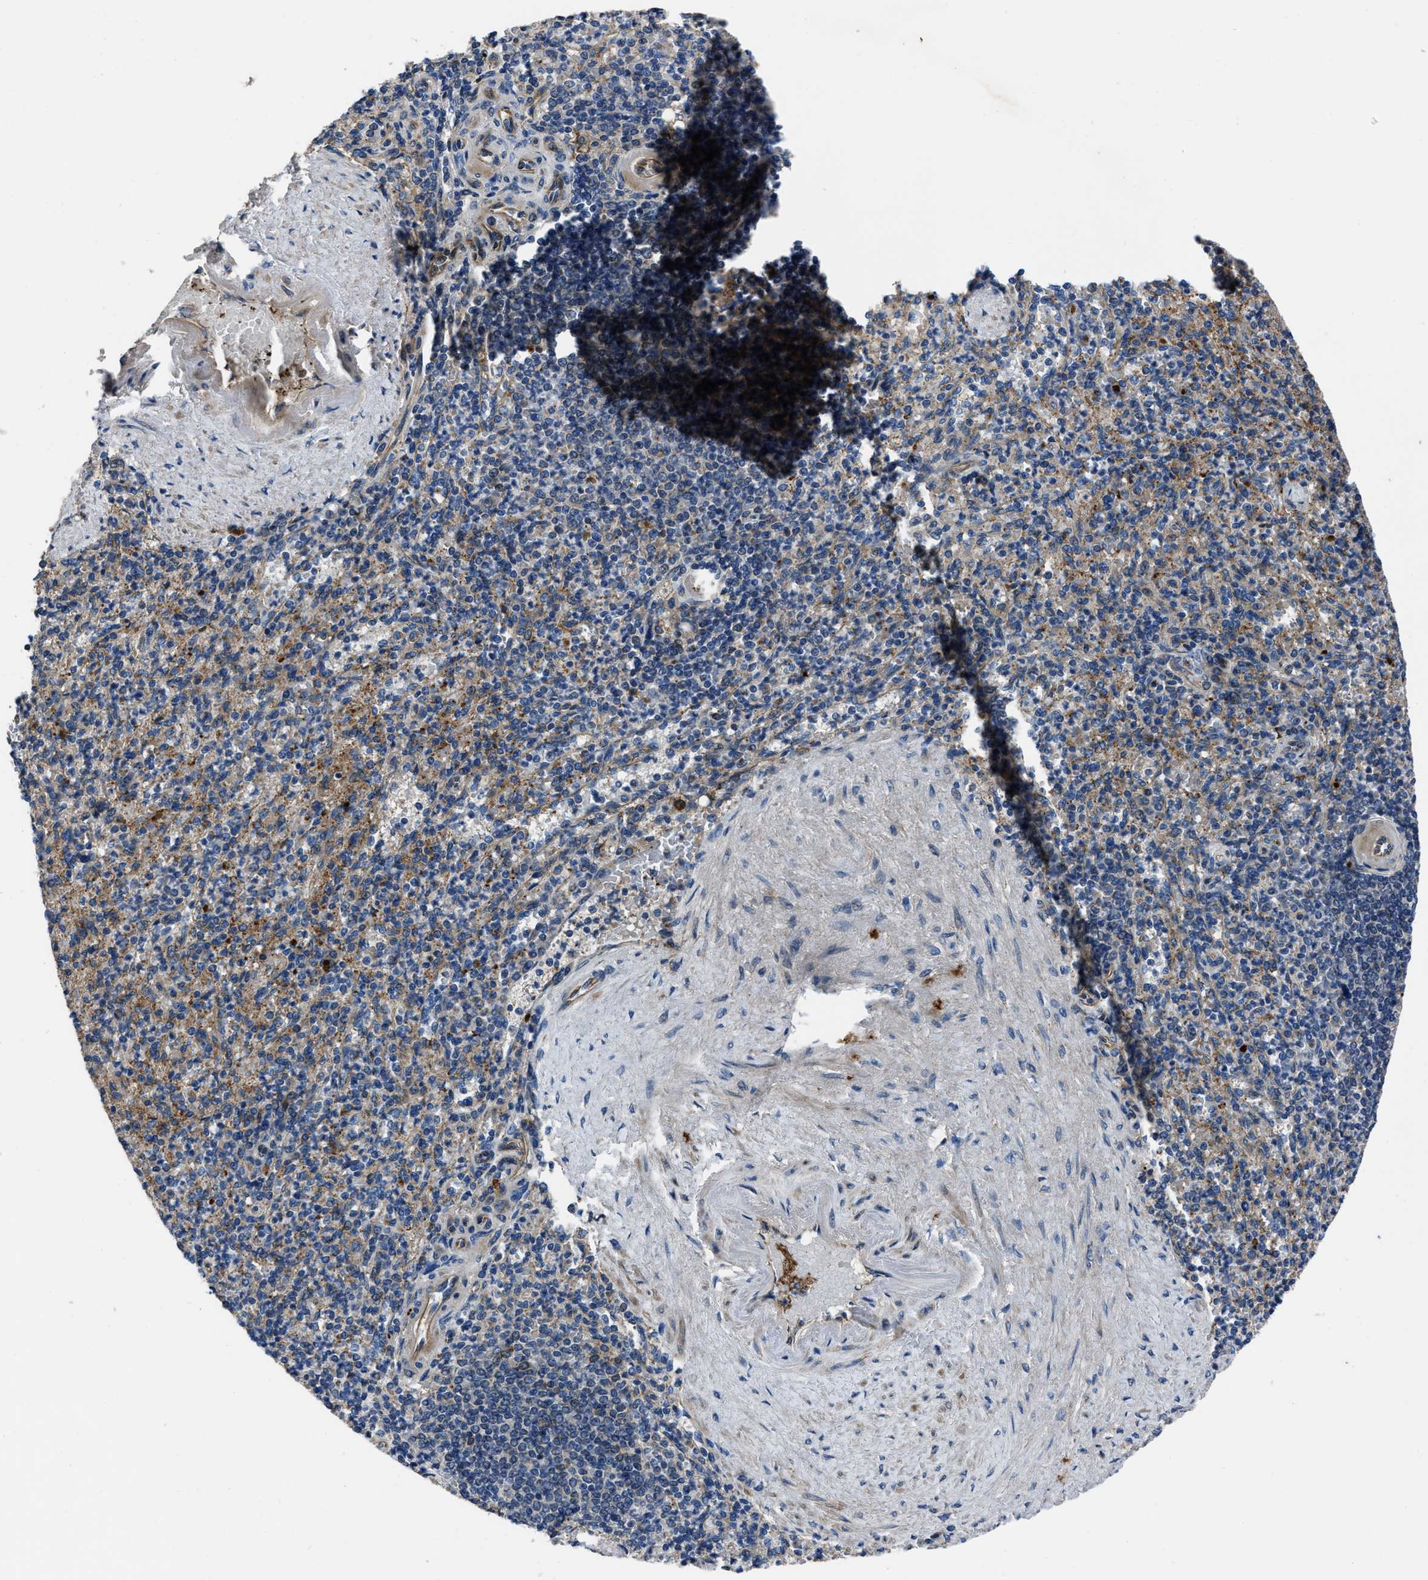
{"staining": {"intensity": "negative", "quantity": "none", "location": "none"}, "tissue": "spleen", "cell_type": "Cells in red pulp", "image_type": "normal", "snomed": [{"axis": "morphology", "description": "Normal tissue, NOS"}, {"axis": "topography", "description": "Spleen"}], "caption": "The immunohistochemistry (IHC) image has no significant expression in cells in red pulp of spleen. (Brightfield microscopy of DAB (3,3'-diaminobenzidine) immunohistochemistry (IHC) at high magnification).", "gene": "ERC1", "patient": {"sex": "female", "age": 74}}